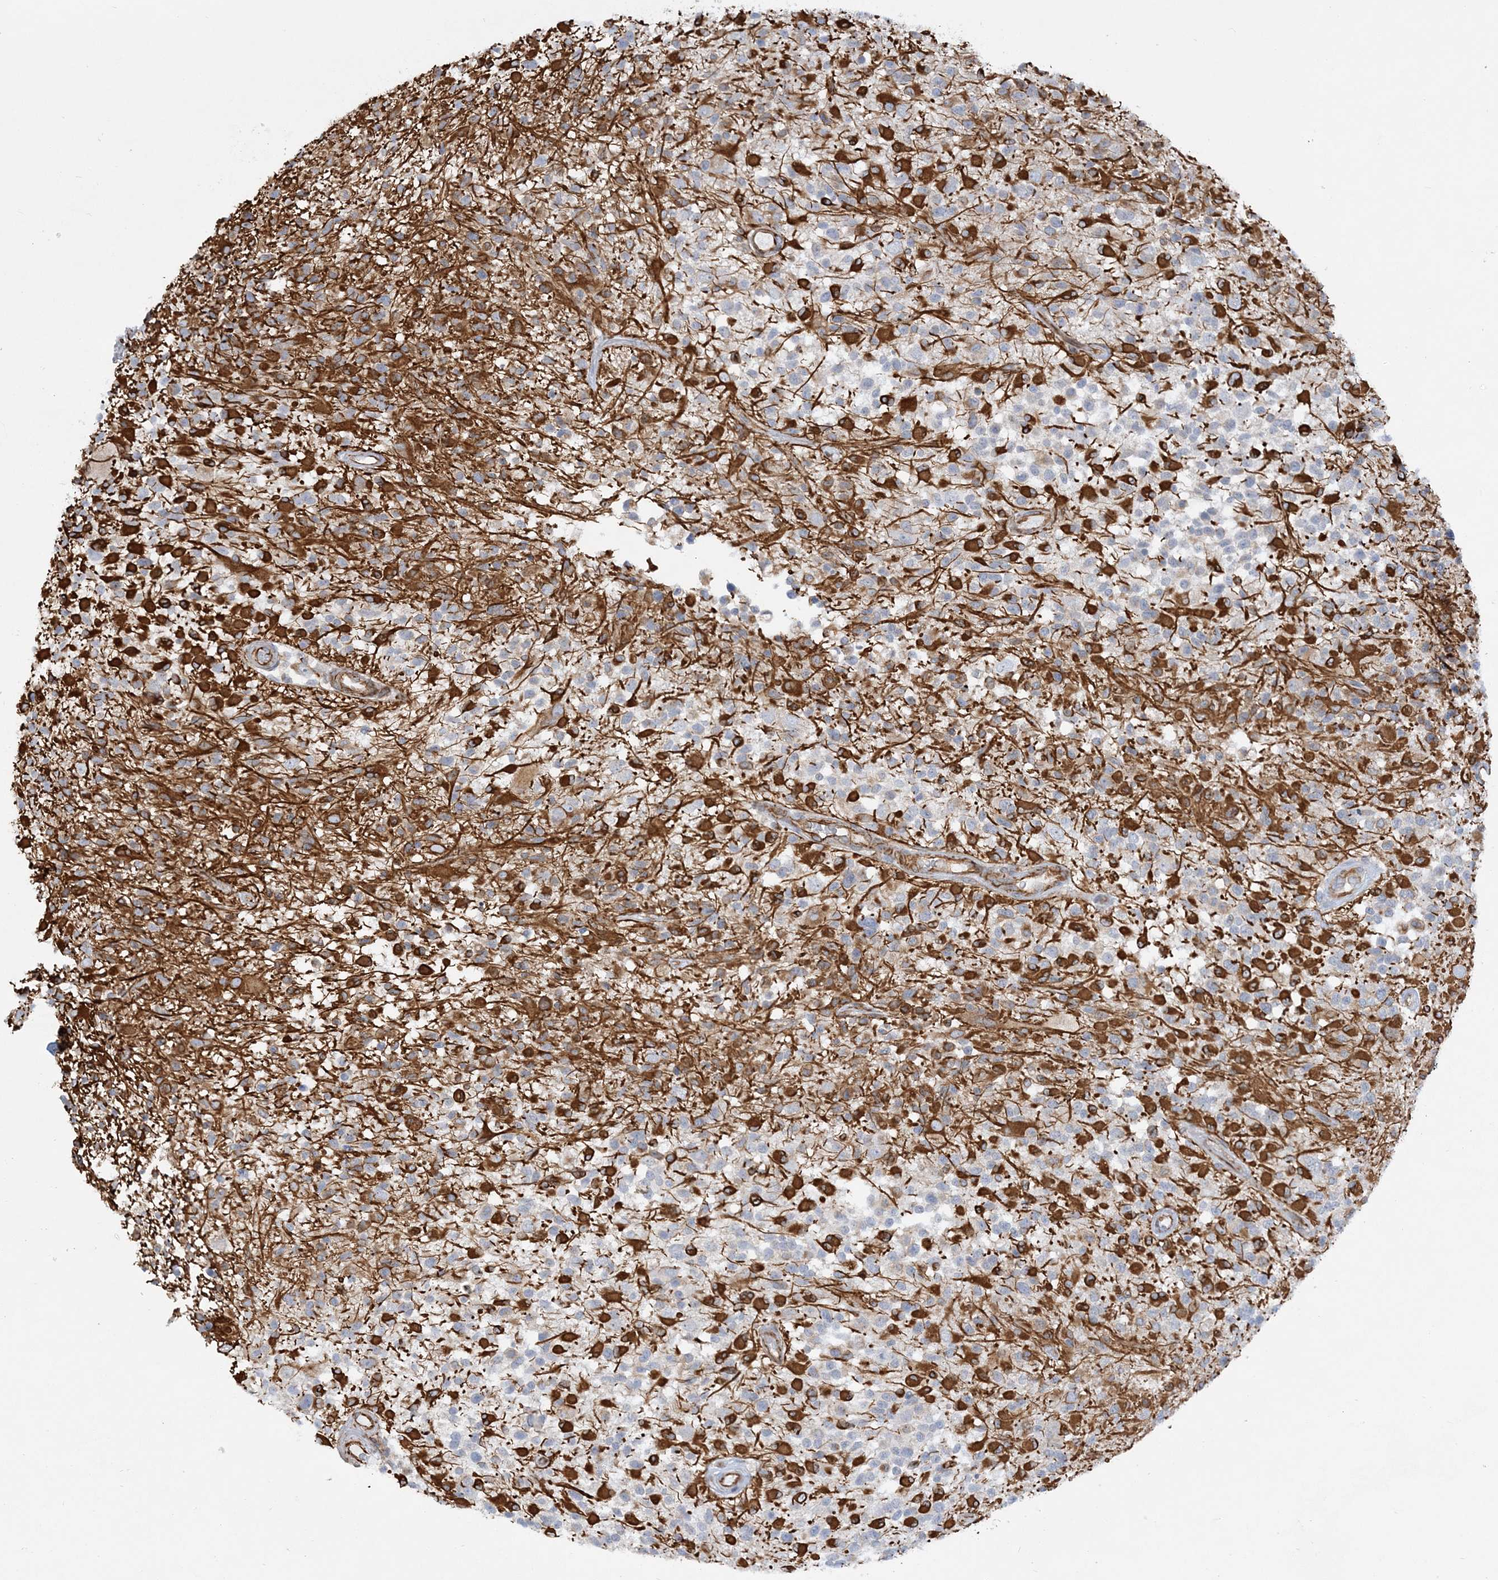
{"staining": {"intensity": "strong", "quantity": "<25%", "location": "cytoplasmic/membranous"}, "tissue": "glioma", "cell_type": "Tumor cells", "image_type": "cancer", "snomed": [{"axis": "morphology", "description": "Glioma, malignant, High grade"}, {"axis": "morphology", "description": "Glioblastoma, NOS"}, {"axis": "topography", "description": "Brain"}], "caption": "Glioblastoma stained with a brown dye reveals strong cytoplasmic/membranous positive expression in about <25% of tumor cells.", "gene": "SCLT1", "patient": {"sex": "male", "age": 60}}